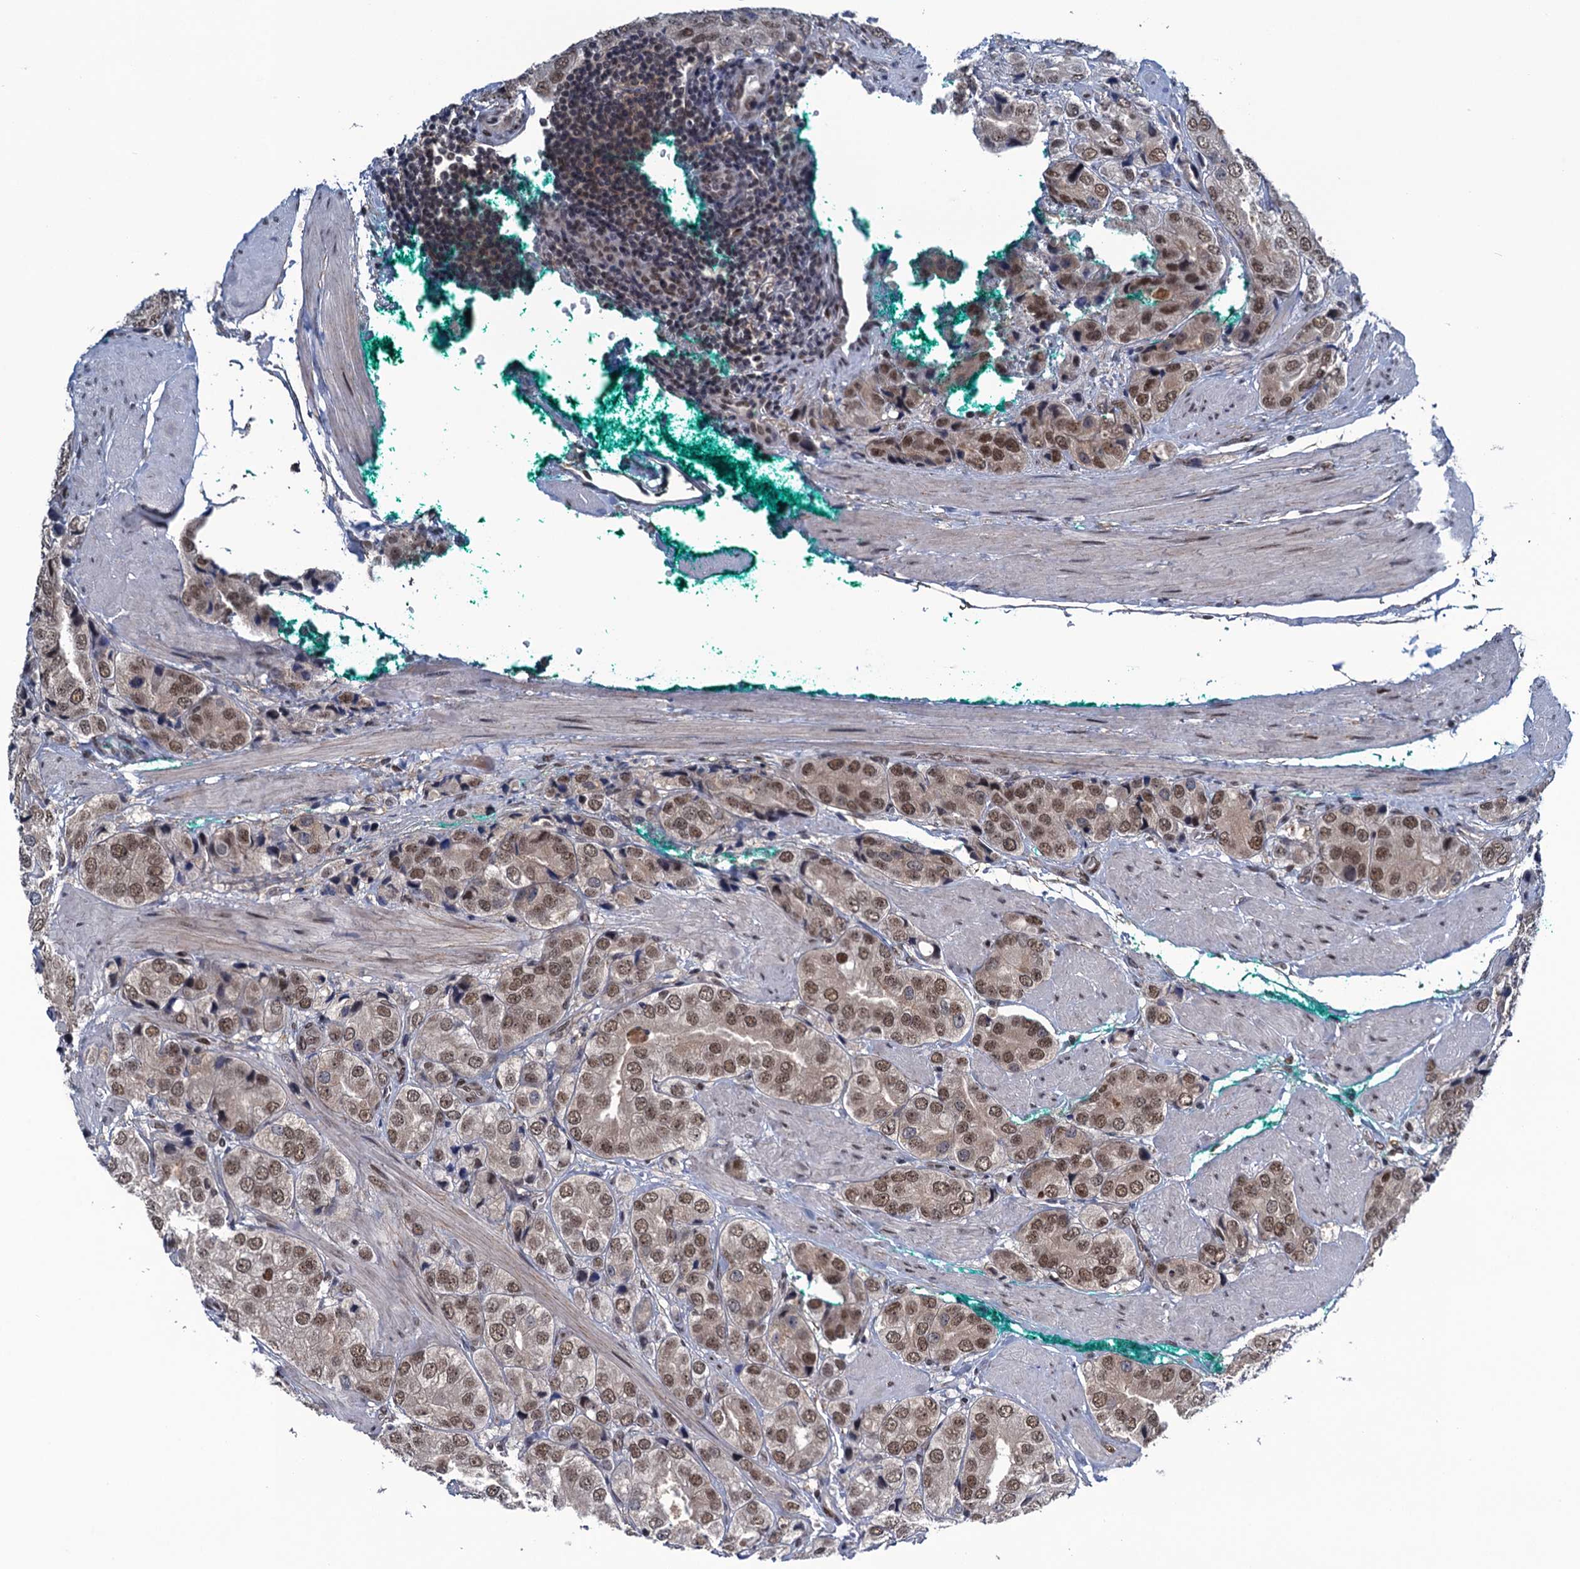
{"staining": {"intensity": "moderate", "quantity": ">75%", "location": "nuclear"}, "tissue": "prostate cancer", "cell_type": "Tumor cells", "image_type": "cancer", "snomed": [{"axis": "morphology", "description": "Adenocarcinoma, High grade"}, {"axis": "topography", "description": "Prostate"}], "caption": "Protein staining of prostate adenocarcinoma (high-grade) tissue shows moderate nuclear staining in approximately >75% of tumor cells.", "gene": "SAE1", "patient": {"sex": "male", "age": 50}}